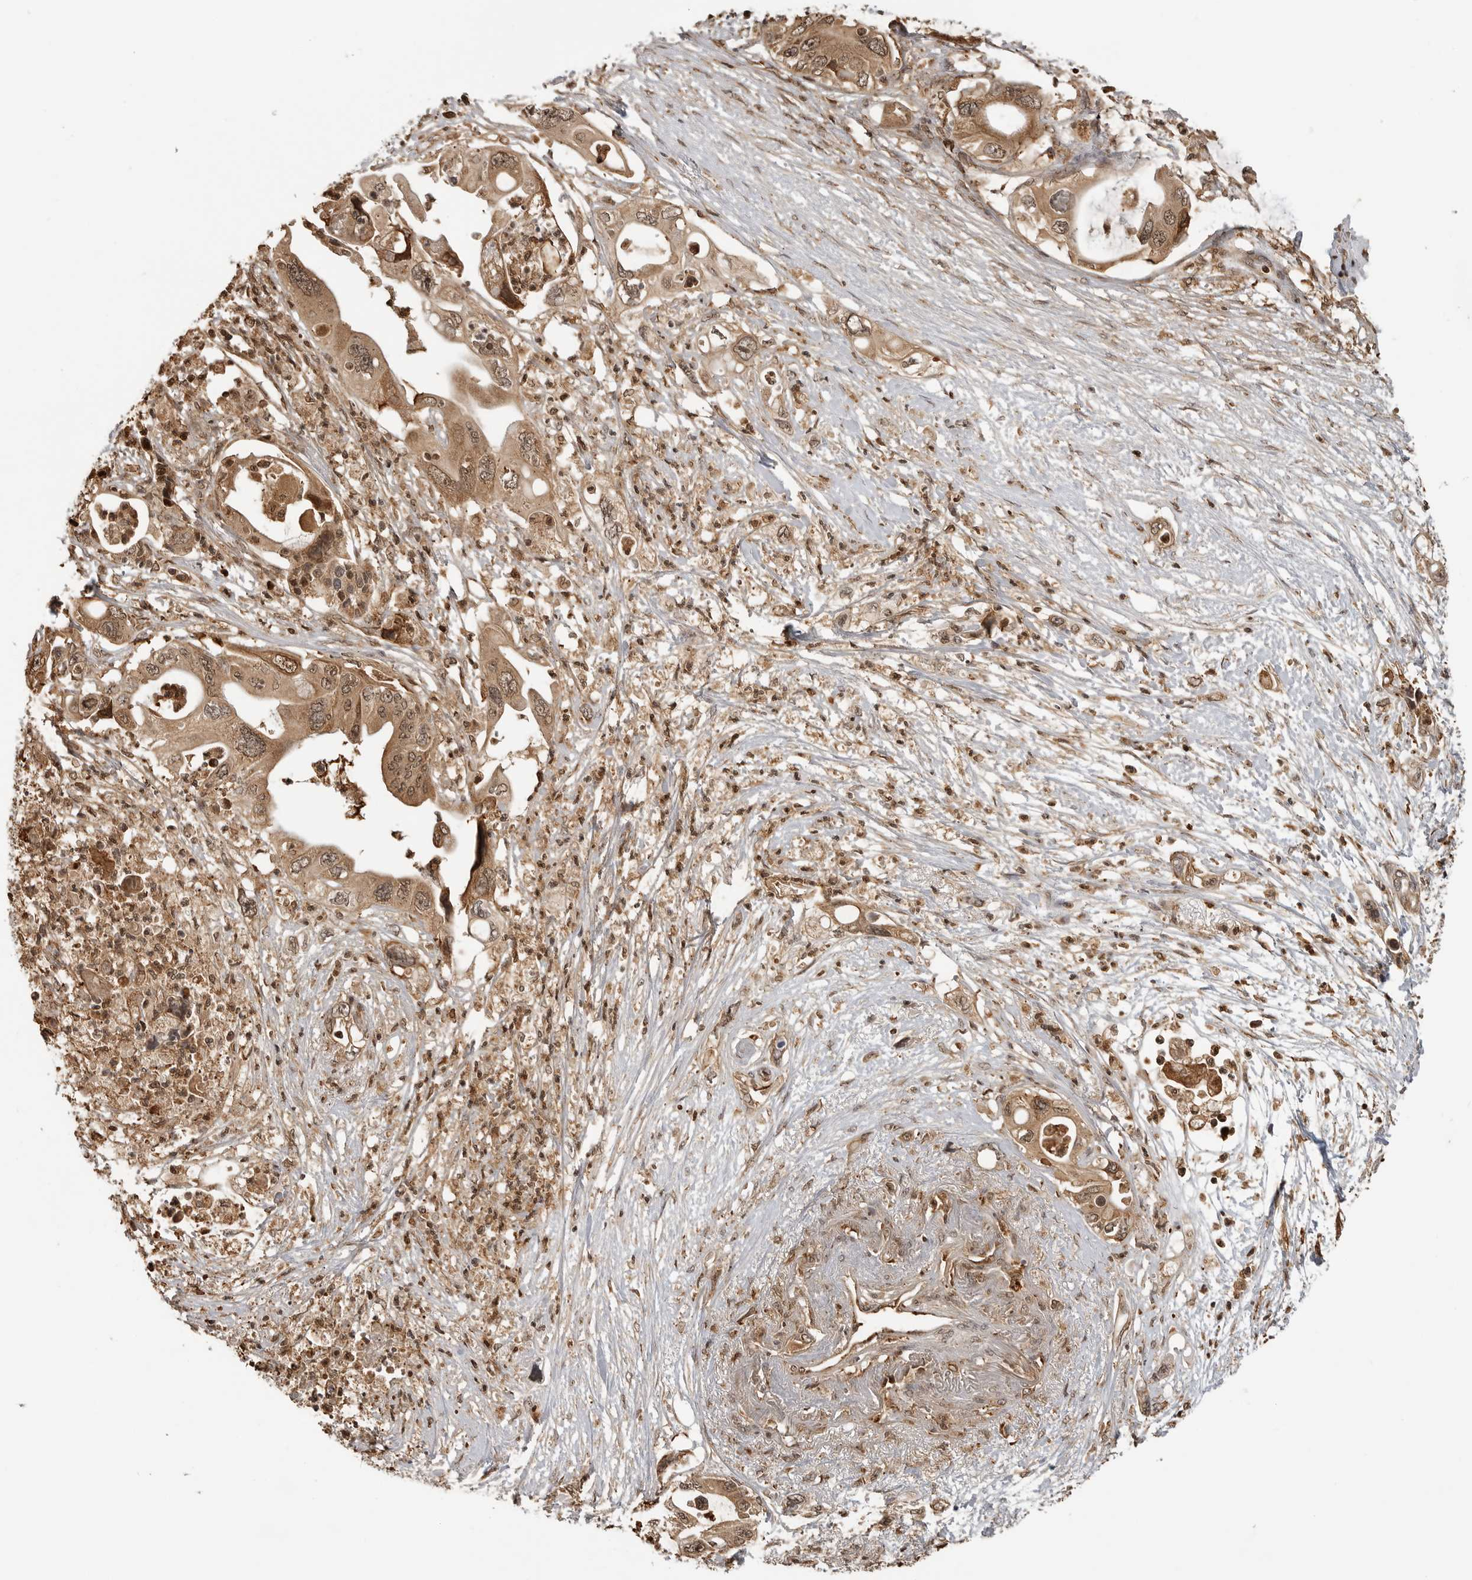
{"staining": {"intensity": "moderate", "quantity": ">75%", "location": "cytoplasmic/membranous,nuclear"}, "tissue": "pancreatic cancer", "cell_type": "Tumor cells", "image_type": "cancer", "snomed": [{"axis": "morphology", "description": "Adenocarcinoma, NOS"}, {"axis": "topography", "description": "Pancreas"}], "caption": "Immunohistochemical staining of human adenocarcinoma (pancreatic) reveals medium levels of moderate cytoplasmic/membranous and nuclear protein positivity in about >75% of tumor cells. (DAB = brown stain, brightfield microscopy at high magnification).", "gene": "BMP2K", "patient": {"sex": "male", "age": 66}}